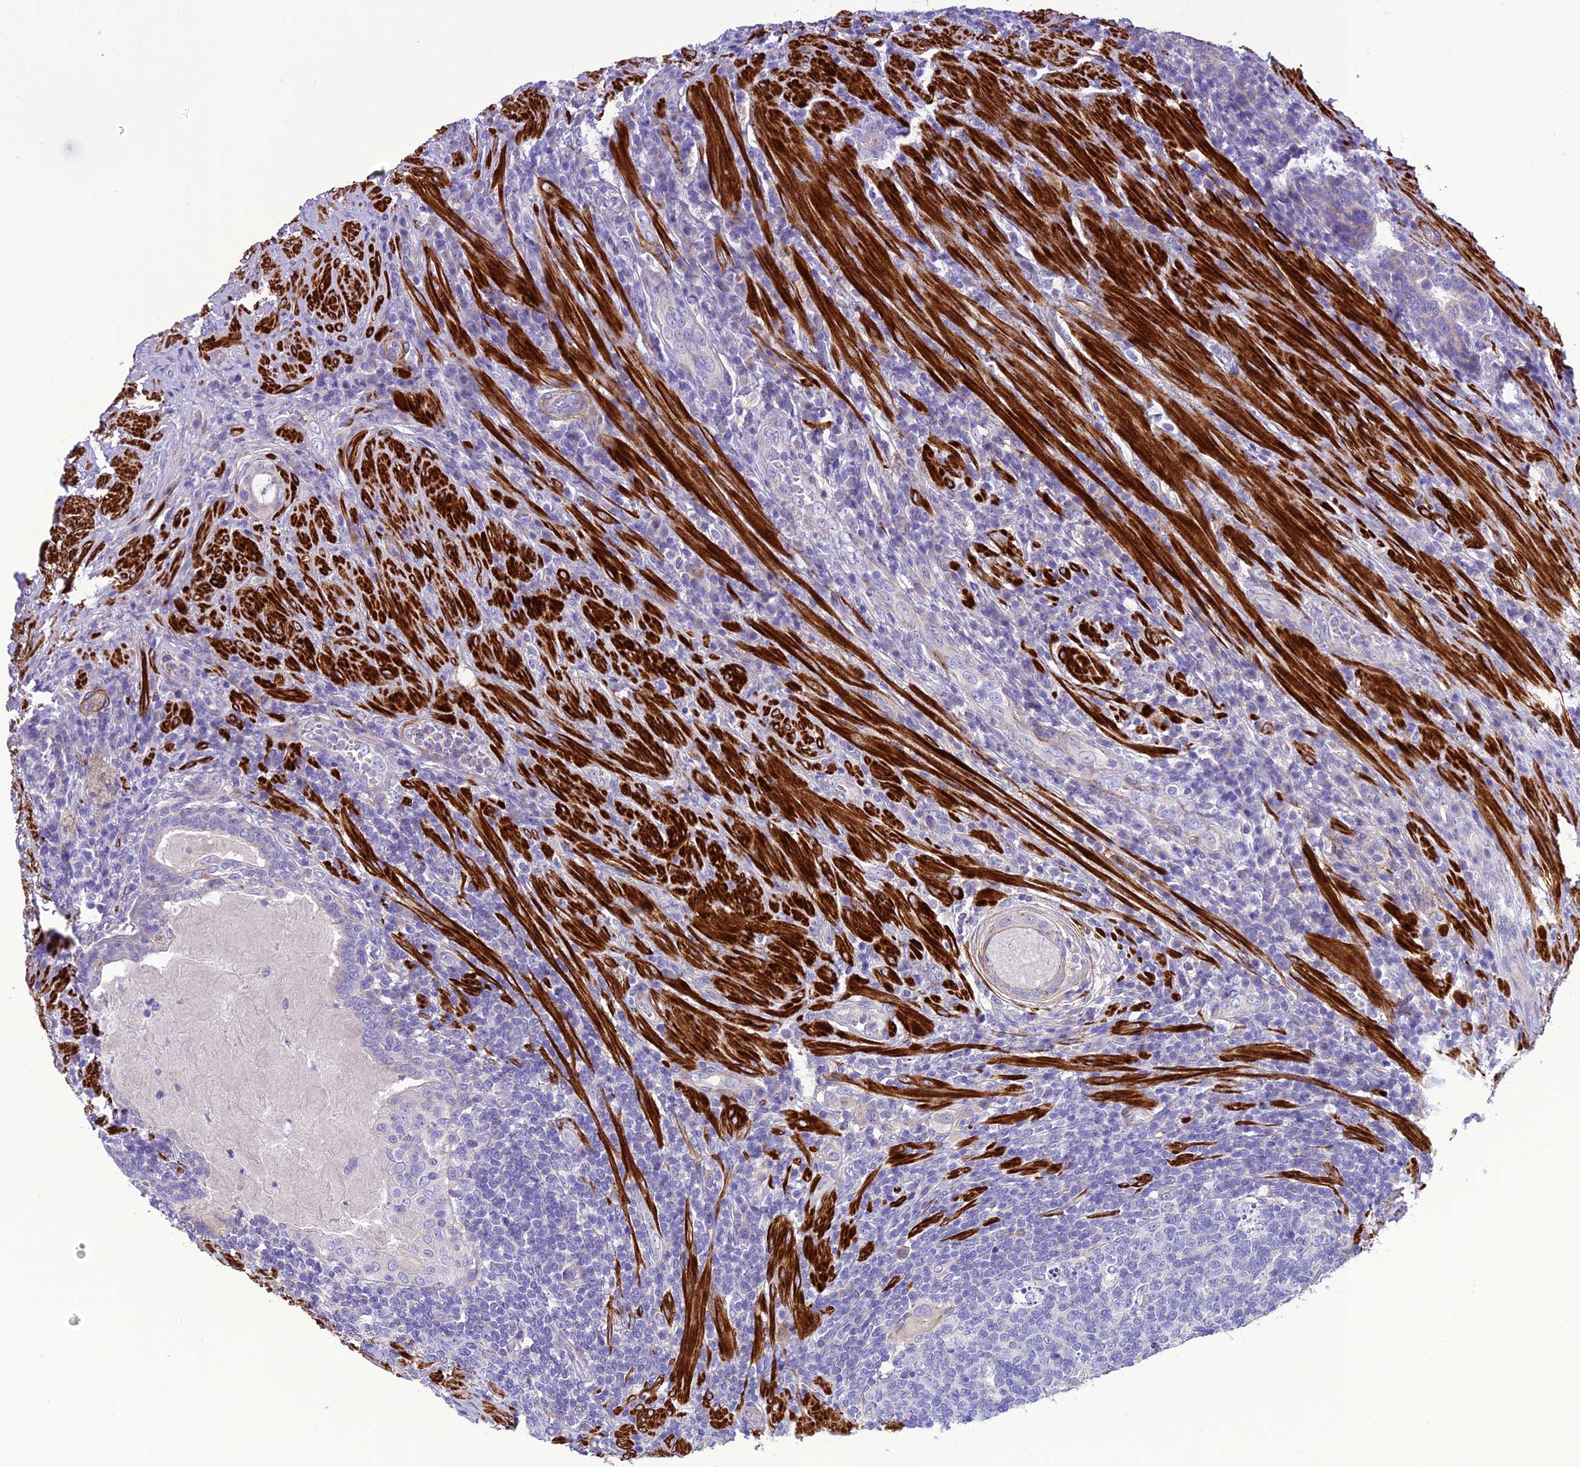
{"staining": {"intensity": "negative", "quantity": "none", "location": "none"}, "tissue": "prostate cancer", "cell_type": "Tumor cells", "image_type": "cancer", "snomed": [{"axis": "morphology", "description": "Adenocarcinoma, Low grade"}, {"axis": "topography", "description": "Prostate"}], "caption": "Immunohistochemical staining of prostate cancer (adenocarcinoma (low-grade)) reveals no significant positivity in tumor cells. (Brightfield microscopy of DAB IHC at high magnification).", "gene": "FRA10AC1", "patient": {"sex": "male", "age": 68}}